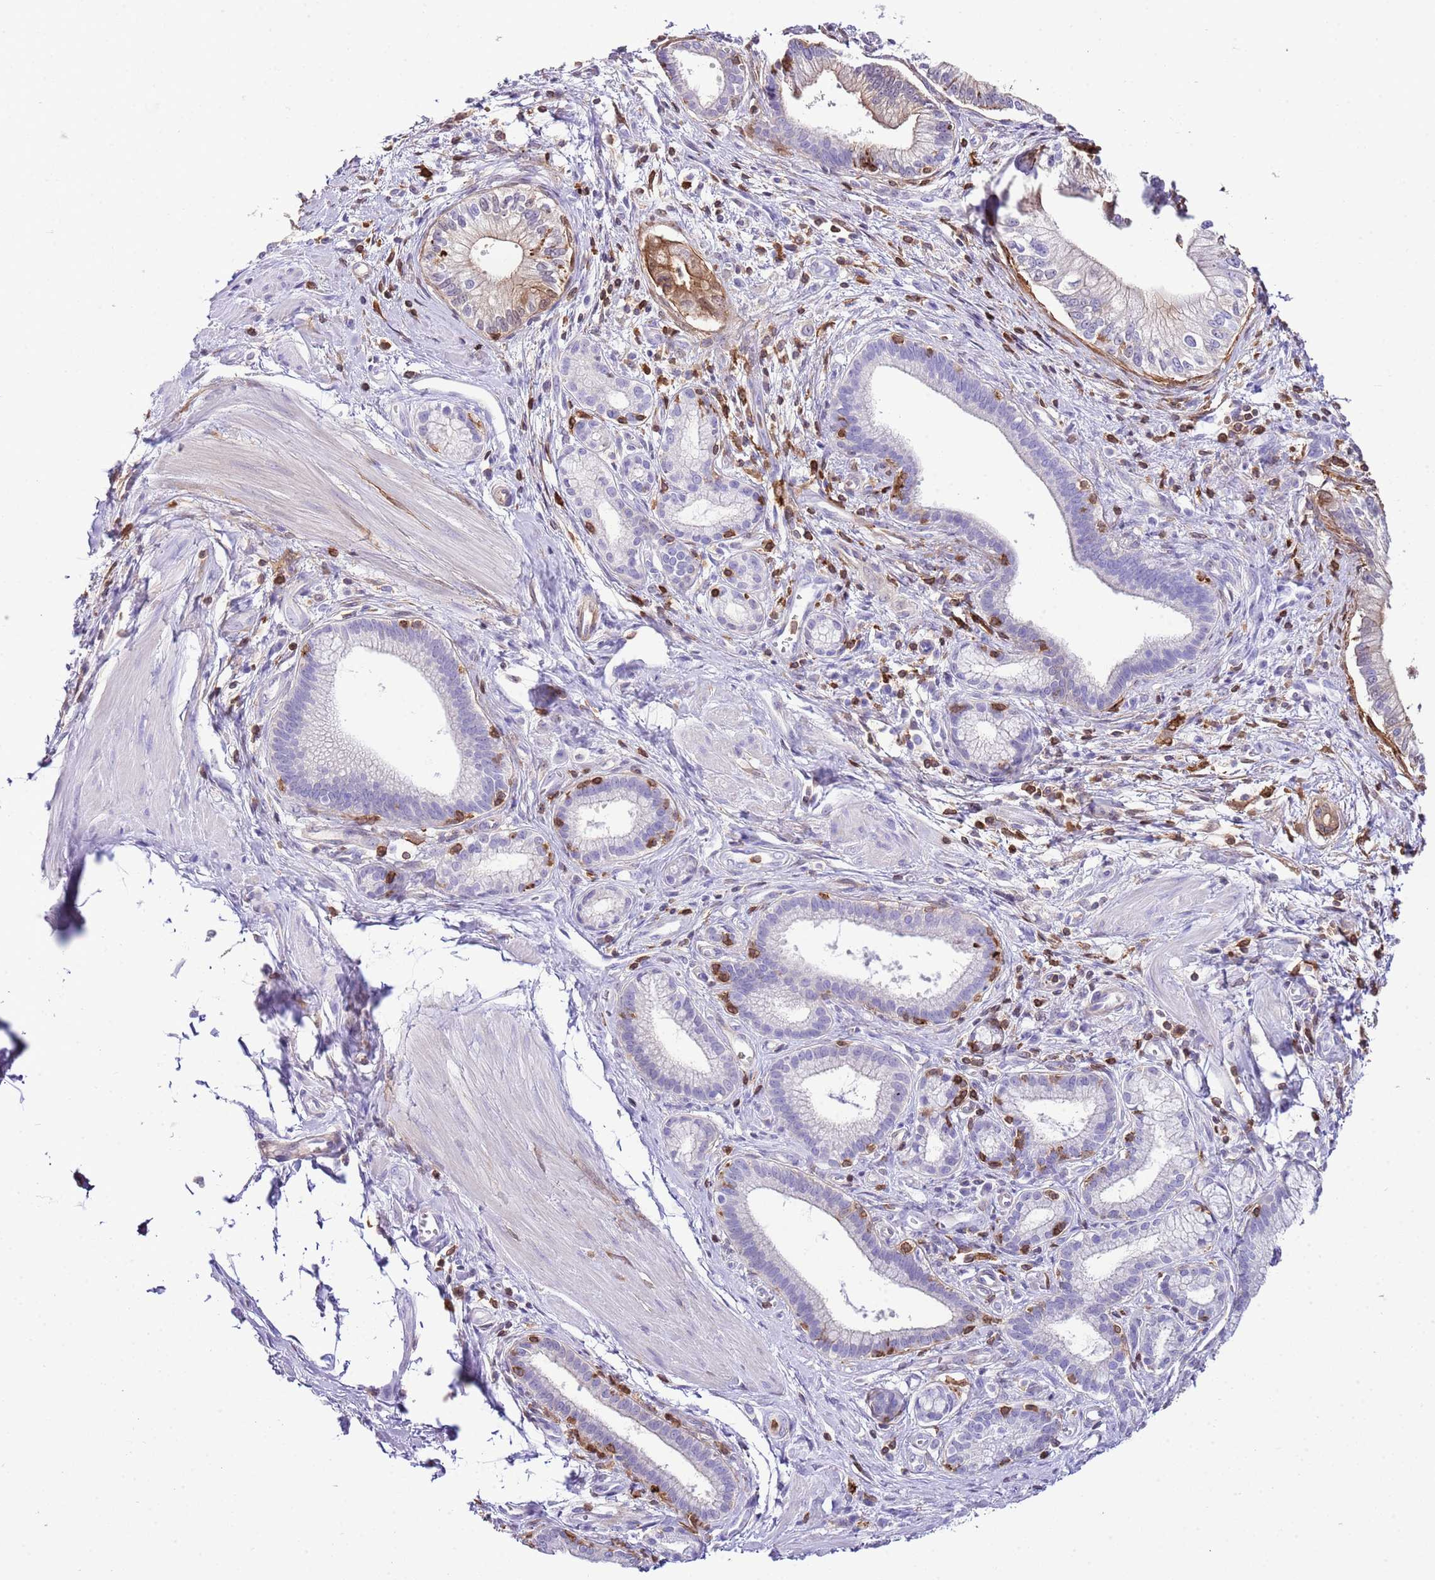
{"staining": {"intensity": "moderate", "quantity": "<25%", "location": "cytoplasmic/membranous"}, "tissue": "pancreatic cancer", "cell_type": "Tumor cells", "image_type": "cancer", "snomed": [{"axis": "morphology", "description": "Adenocarcinoma, NOS"}, {"axis": "topography", "description": "Pancreas"}], "caption": "A histopathology image of human pancreatic adenocarcinoma stained for a protein reveals moderate cytoplasmic/membranous brown staining in tumor cells.", "gene": "CNN2", "patient": {"sex": "male", "age": 78}}